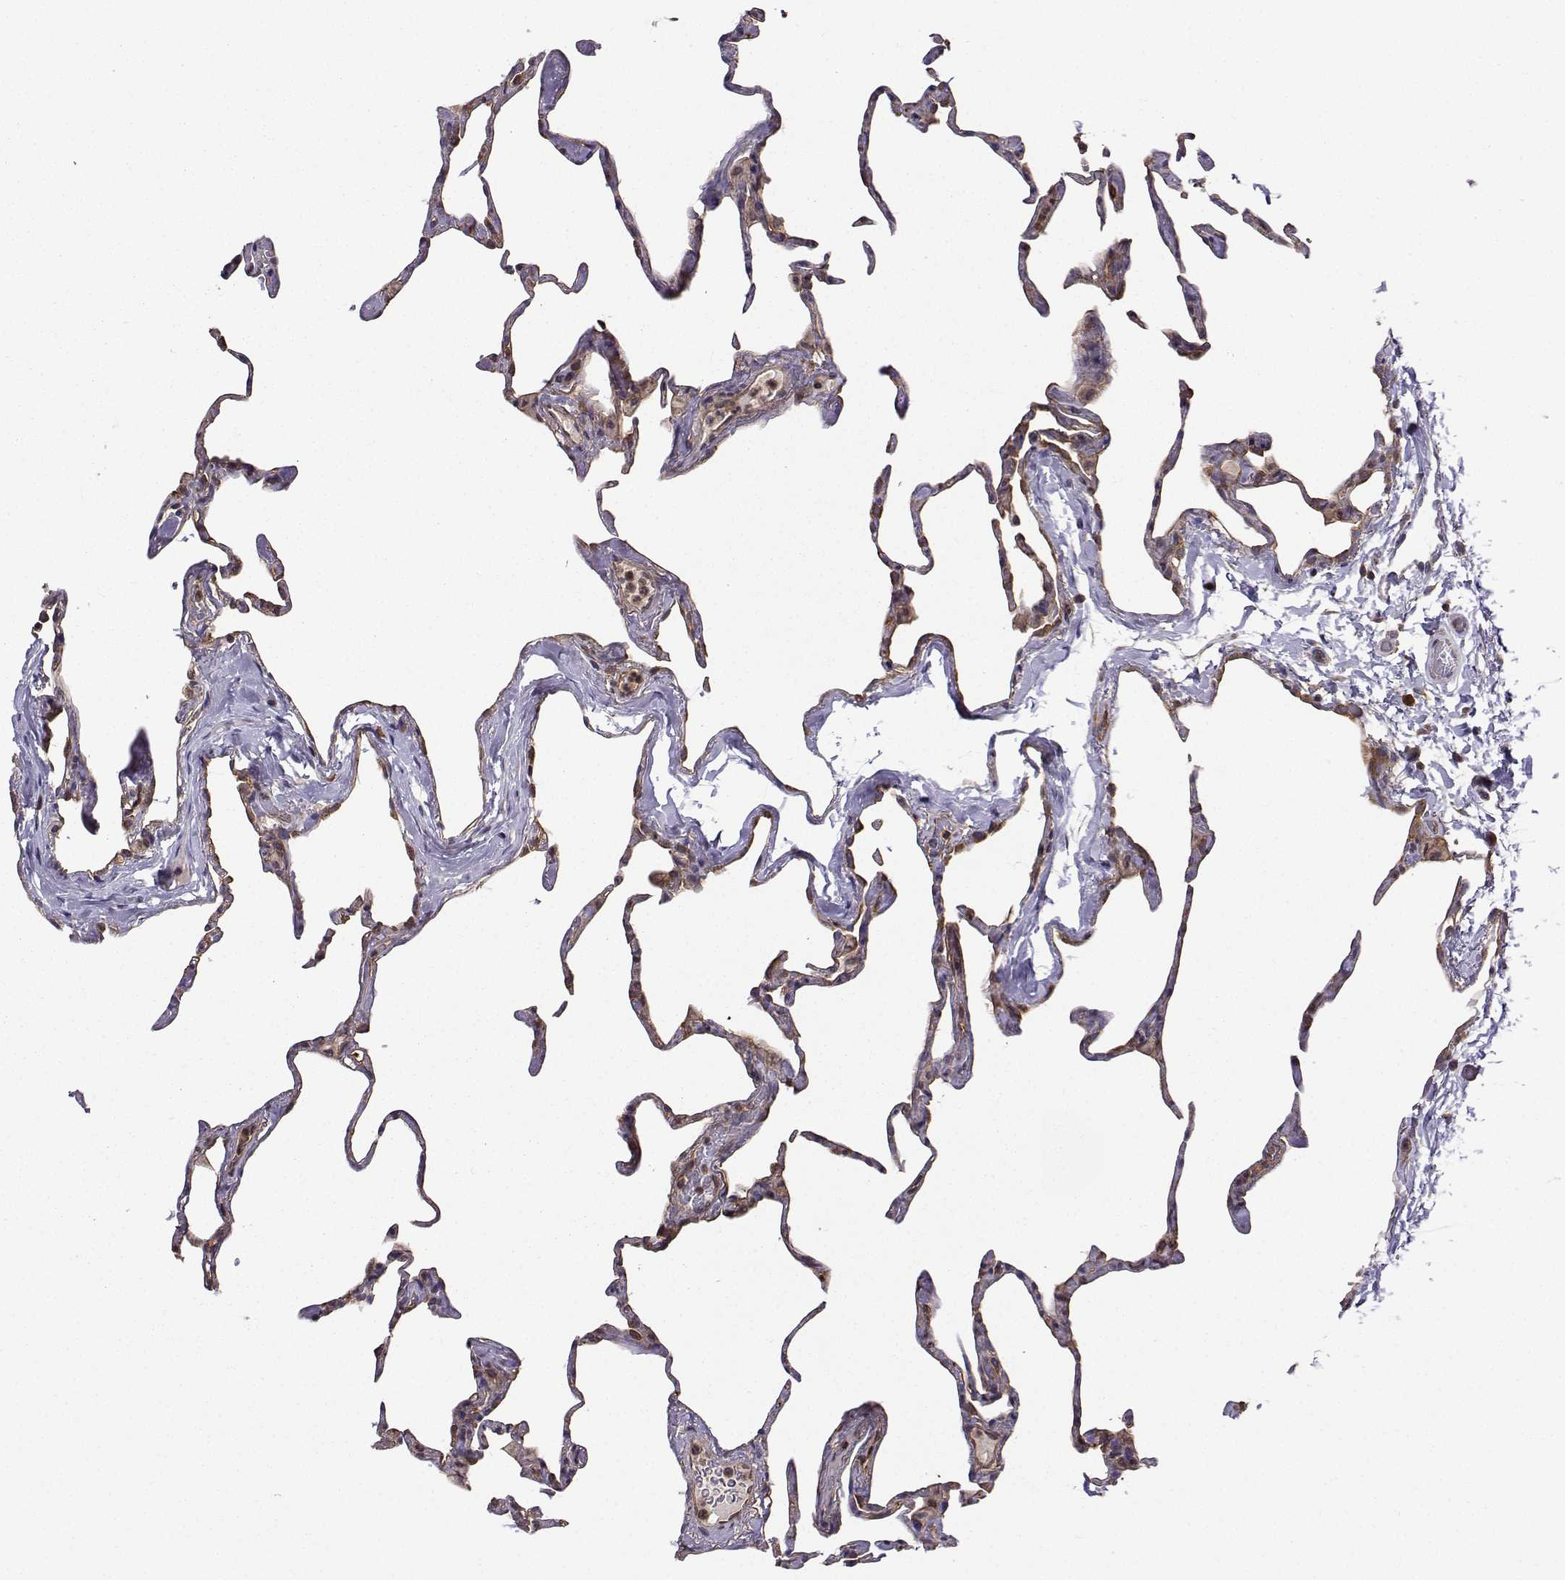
{"staining": {"intensity": "weak", "quantity": "25%-75%", "location": "cytoplasmic/membranous"}, "tissue": "lung", "cell_type": "Alveolar cells", "image_type": "normal", "snomed": [{"axis": "morphology", "description": "Normal tissue, NOS"}, {"axis": "topography", "description": "Lung"}], "caption": "The immunohistochemical stain highlights weak cytoplasmic/membranous staining in alveolar cells of benign lung.", "gene": "ITGB8", "patient": {"sex": "male", "age": 65}}